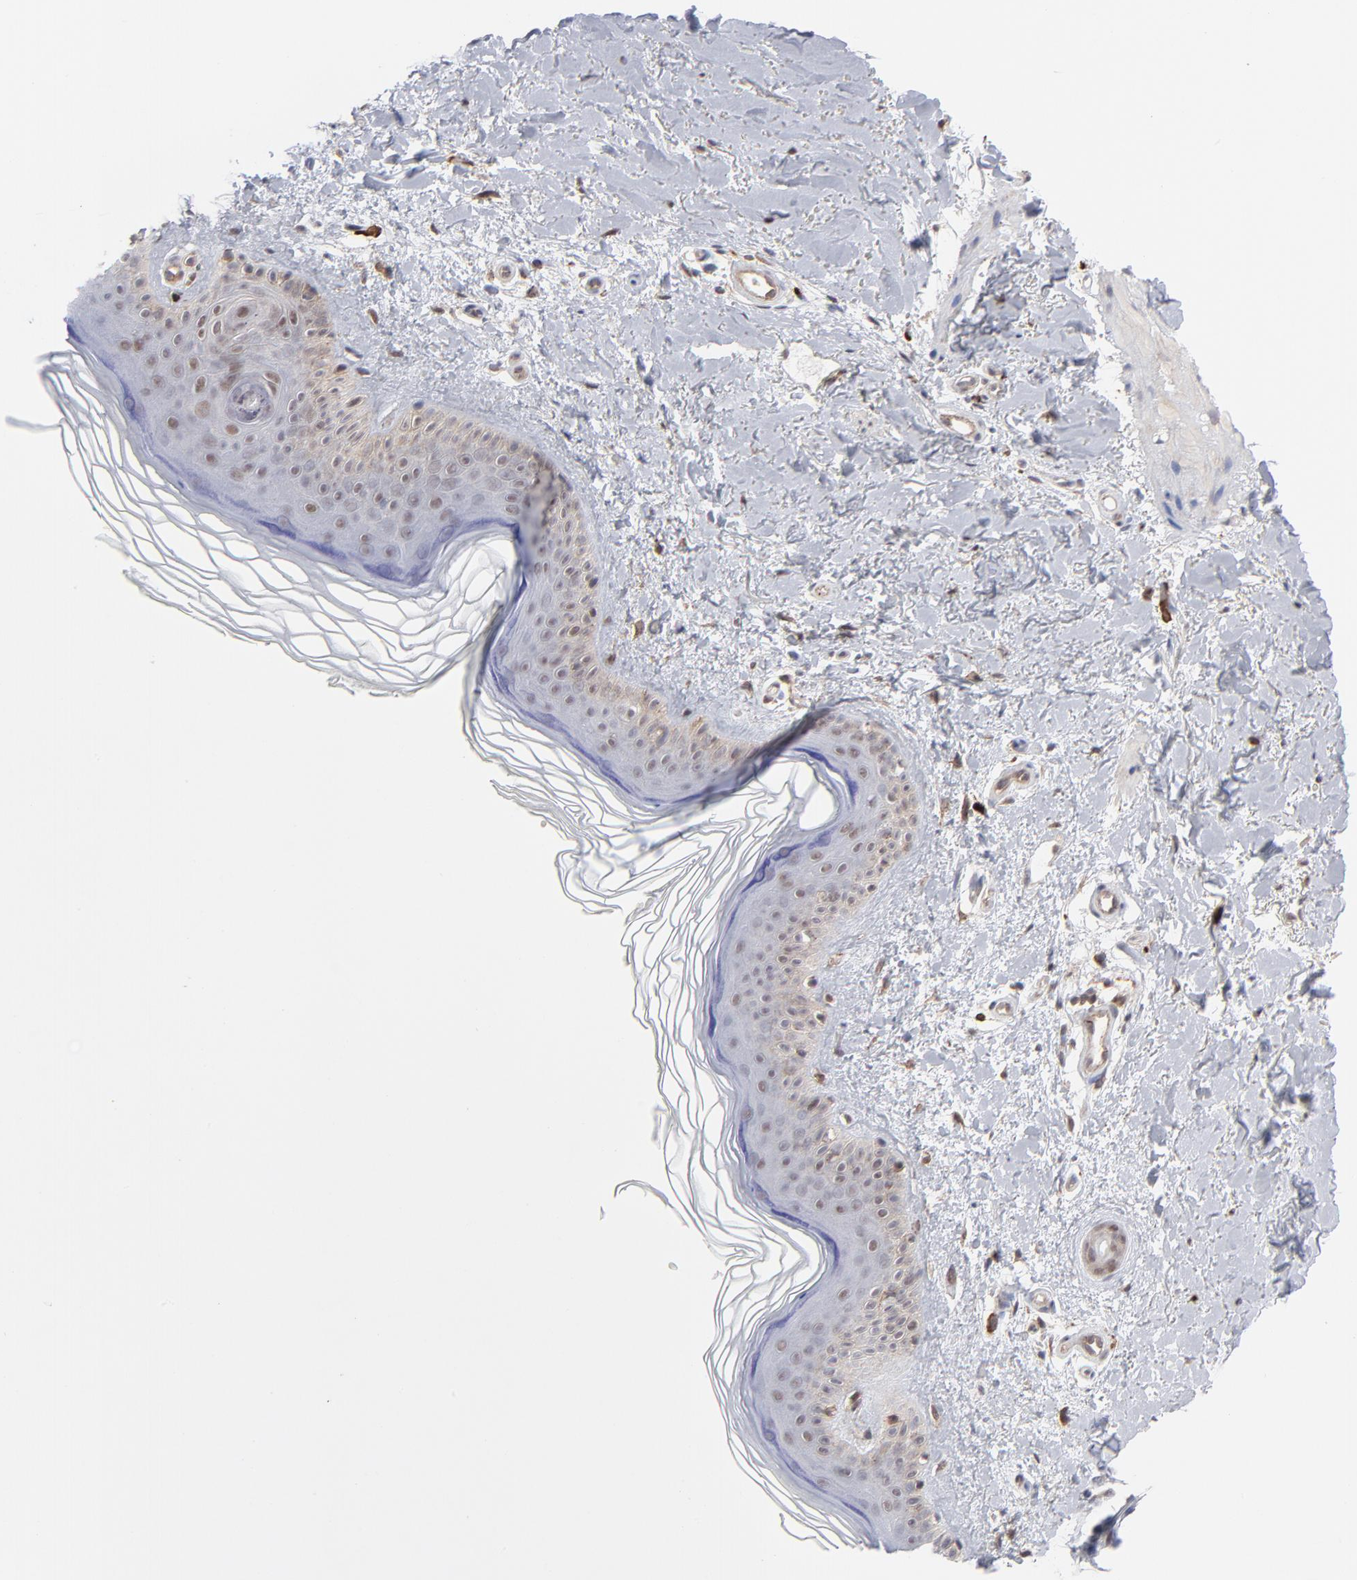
{"staining": {"intensity": "moderate", "quantity": ">75%", "location": "cytoplasmic/membranous"}, "tissue": "skin", "cell_type": "Fibroblasts", "image_type": "normal", "snomed": [{"axis": "morphology", "description": "Normal tissue, NOS"}, {"axis": "topography", "description": "Skin"}], "caption": "An image of skin stained for a protein exhibits moderate cytoplasmic/membranous brown staining in fibroblasts.", "gene": "NBN", "patient": {"sex": "female", "age": 19}}